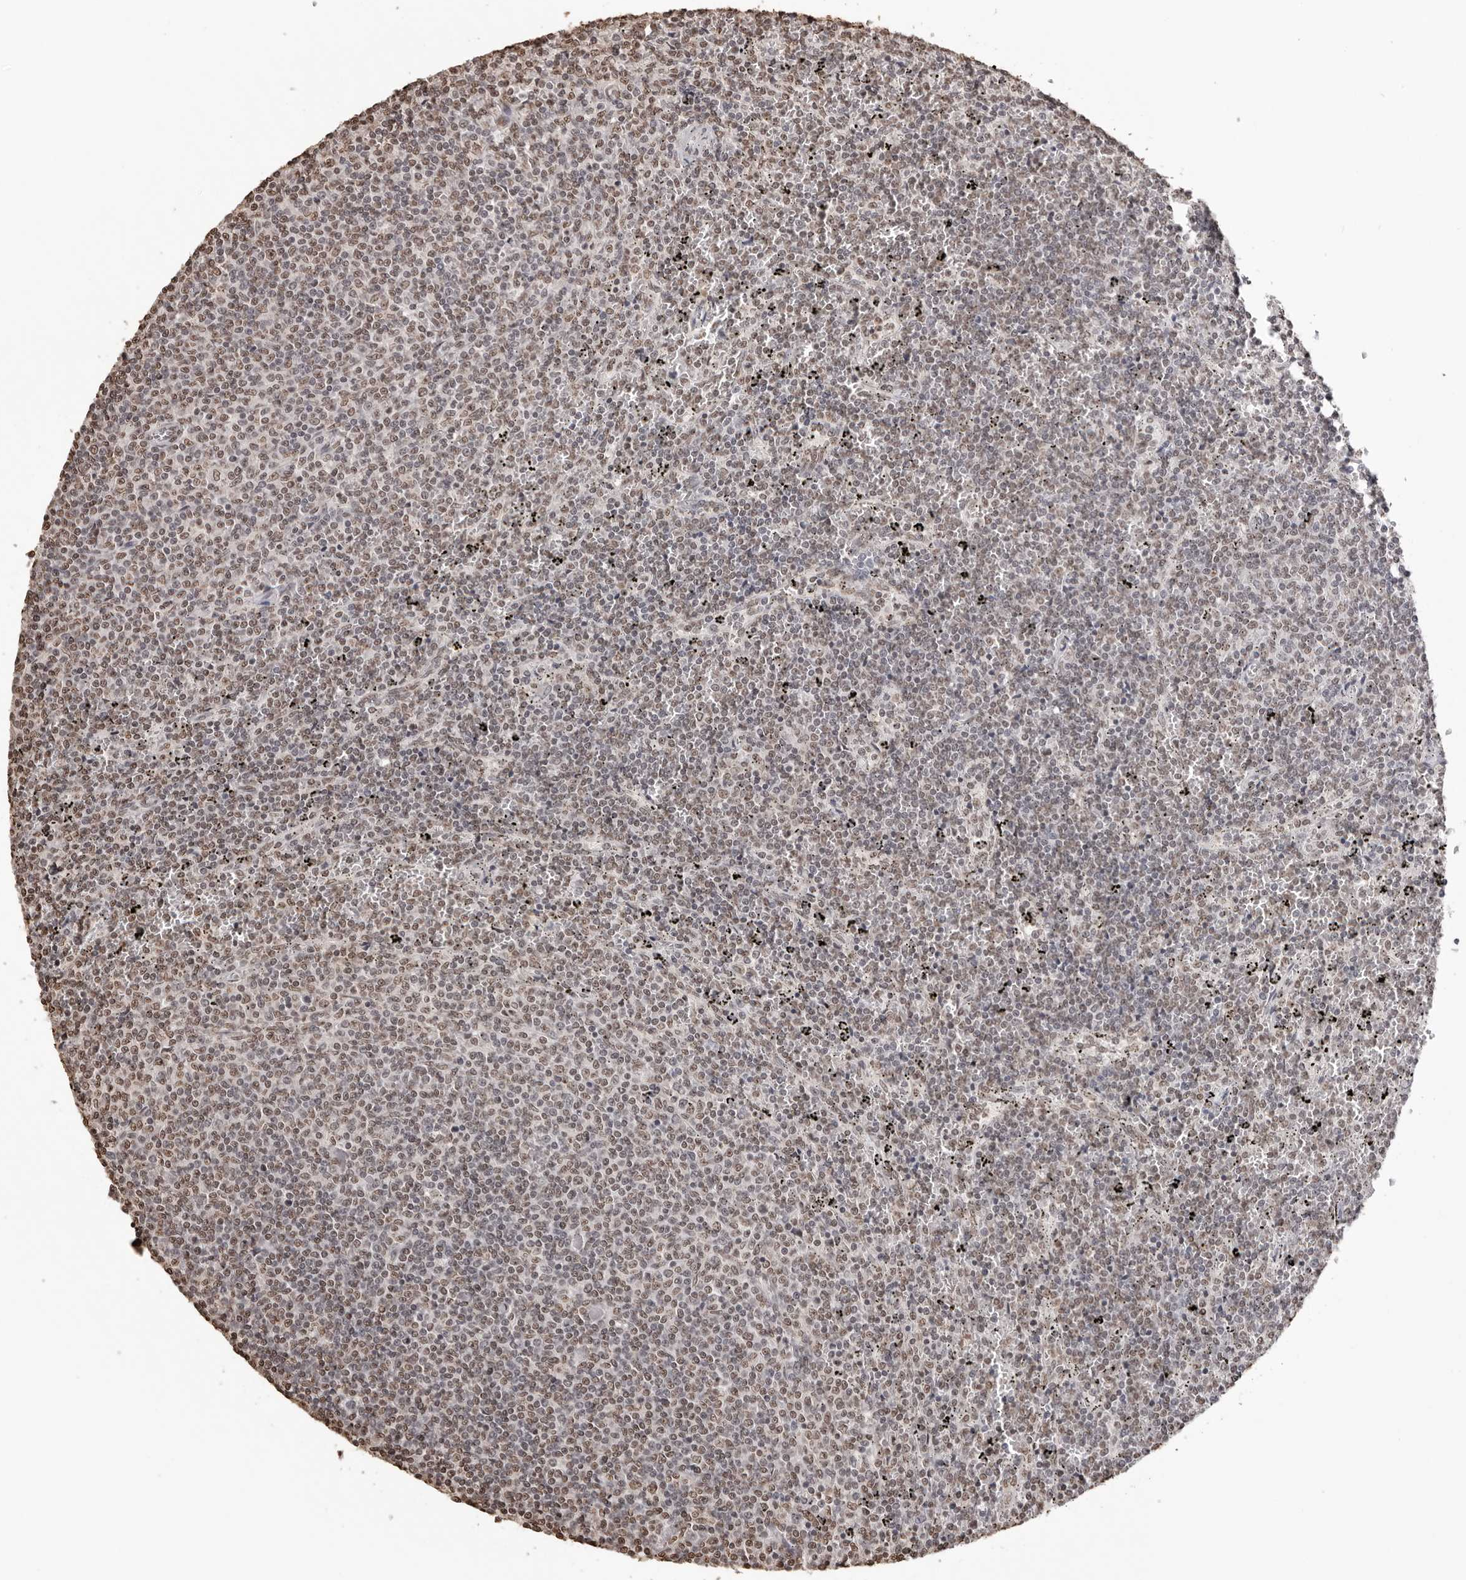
{"staining": {"intensity": "weak", "quantity": ">75%", "location": "nuclear"}, "tissue": "lymphoma", "cell_type": "Tumor cells", "image_type": "cancer", "snomed": [{"axis": "morphology", "description": "Malignant lymphoma, non-Hodgkin's type, Low grade"}, {"axis": "topography", "description": "Spleen"}], "caption": "Lymphoma tissue reveals weak nuclear staining in approximately >75% of tumor cells, visualized by immunohistochemistry. The protein of interest is stained brown, and the nuclei are stained in blue (DAB (3,3'-diaminobenzidine) IHC with brightfield microscopy, high magnification).", "gene": "OLIG3", "patient": {"sex": "female", "age": 50}}